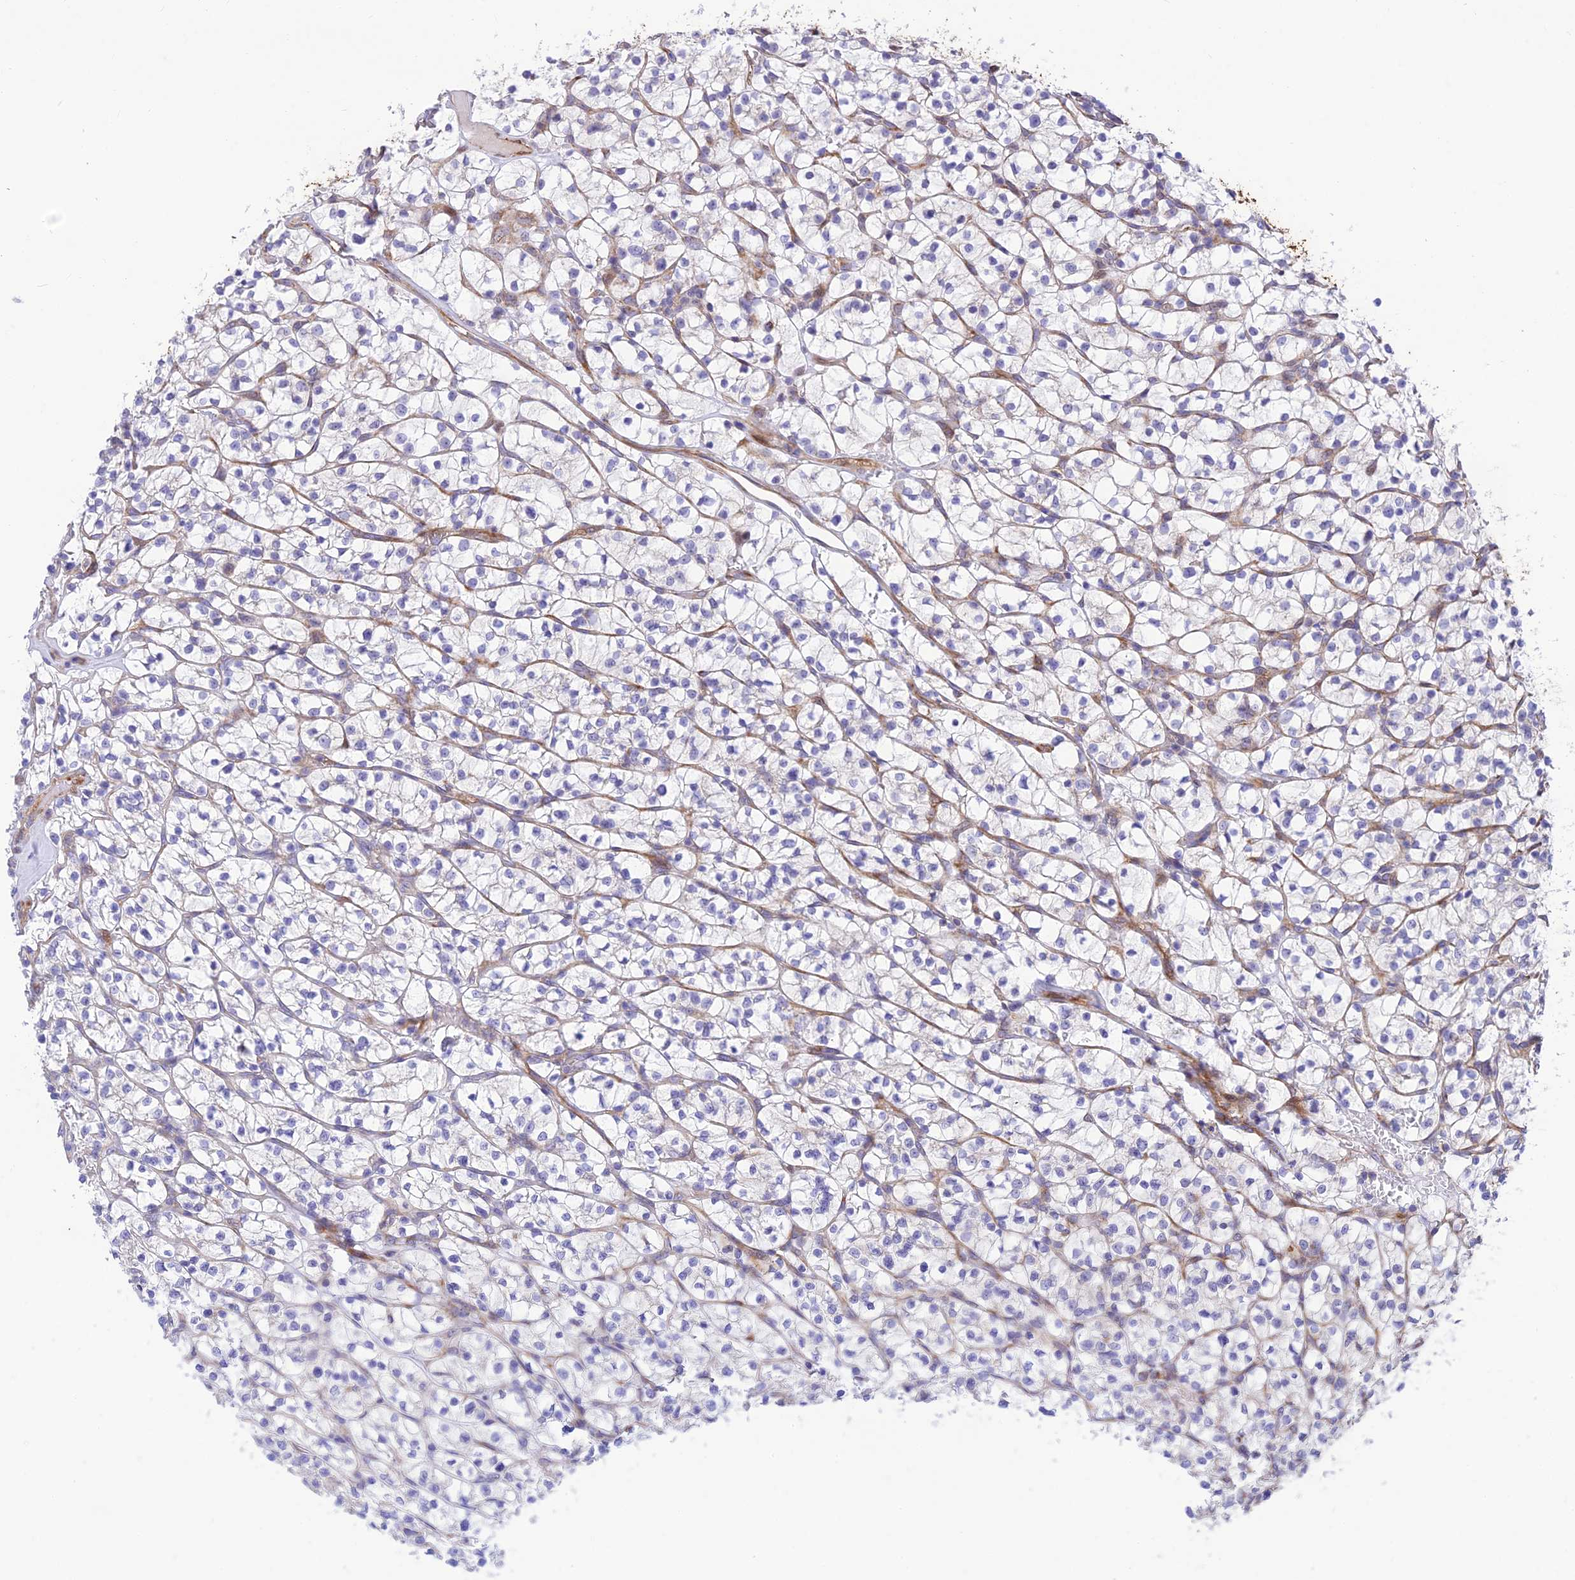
{"staining": {"intensity": "negative", "quantity": "none", "location": "none"}, "tissue": "renal cancer", "cell_type": "Tumor cells", "image_type": "cancer", "snomed": [{"axis": "morphology", "description": "Adenocarcinoma, NOS"}, {"axis": "topography", "description": "Kidney"}], "caption": "High magnification brightfield microscopy of renal cancer stained with DAB (brown) and counterstained with hematoxylin (blue): tumor cells show no significant staining.", "gene": "FAM186B", "patient": {"sex": "female", "age": 64}}